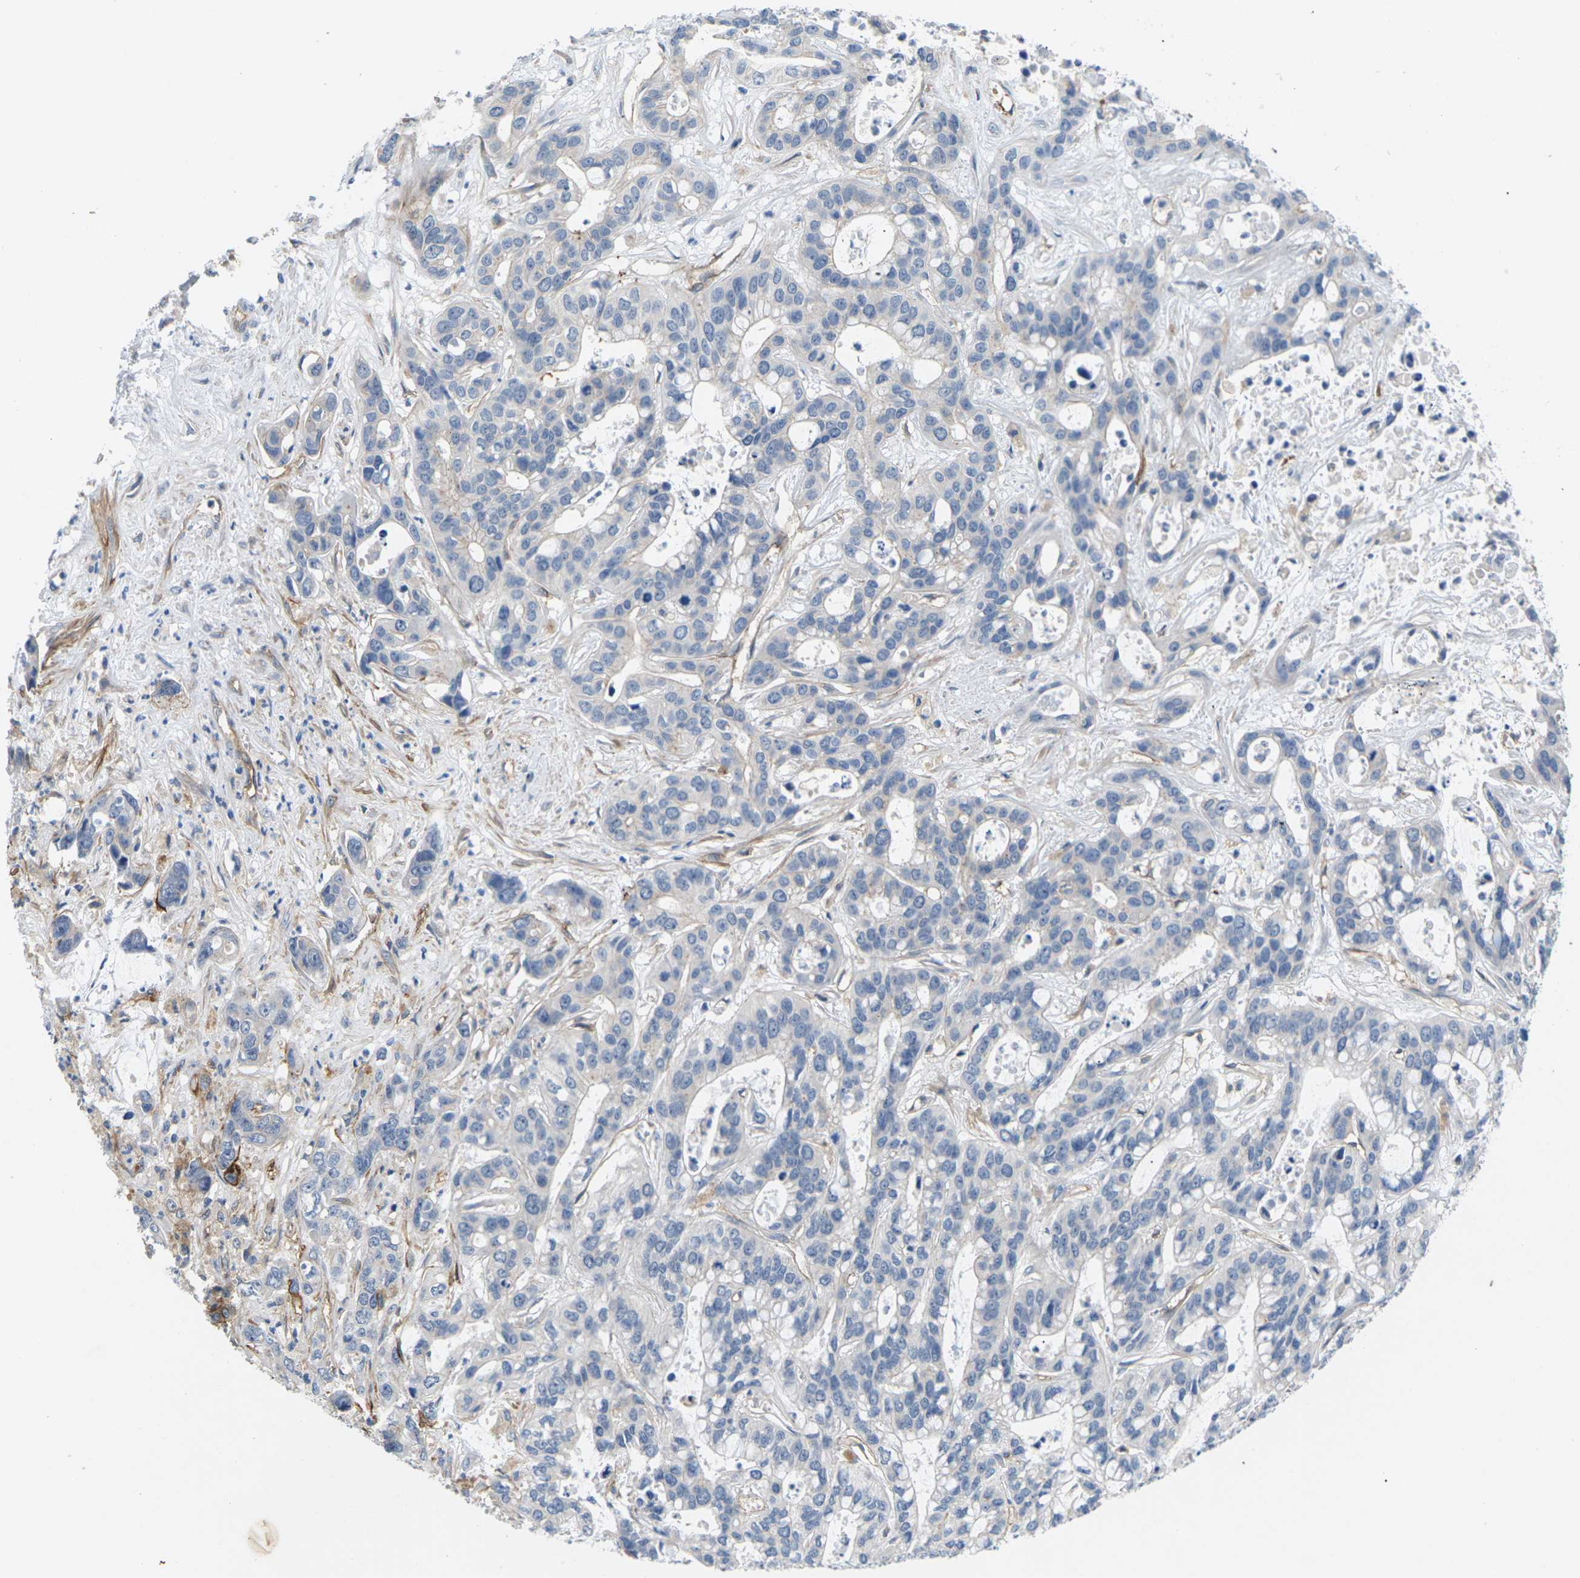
{"staining": {"intensity": "negative", "quantity": "none", "location": "none"}, "tissue": "liver cancer", "cell_type": "Tumor cells", "image_type": "cancer", "snomed": [{"axis": "morphology", "description": "Cholangiocarcinoma"}, {"axis": "topography", "description": "Liver"}], "caption": "This is a image of immunohistochemistry (IHC) staining of cholangiocarcinoma (liver), which shows no expression in tumor cells.", "gene": "ITGA5", "patient": {"sex": "female", "age": 65}}